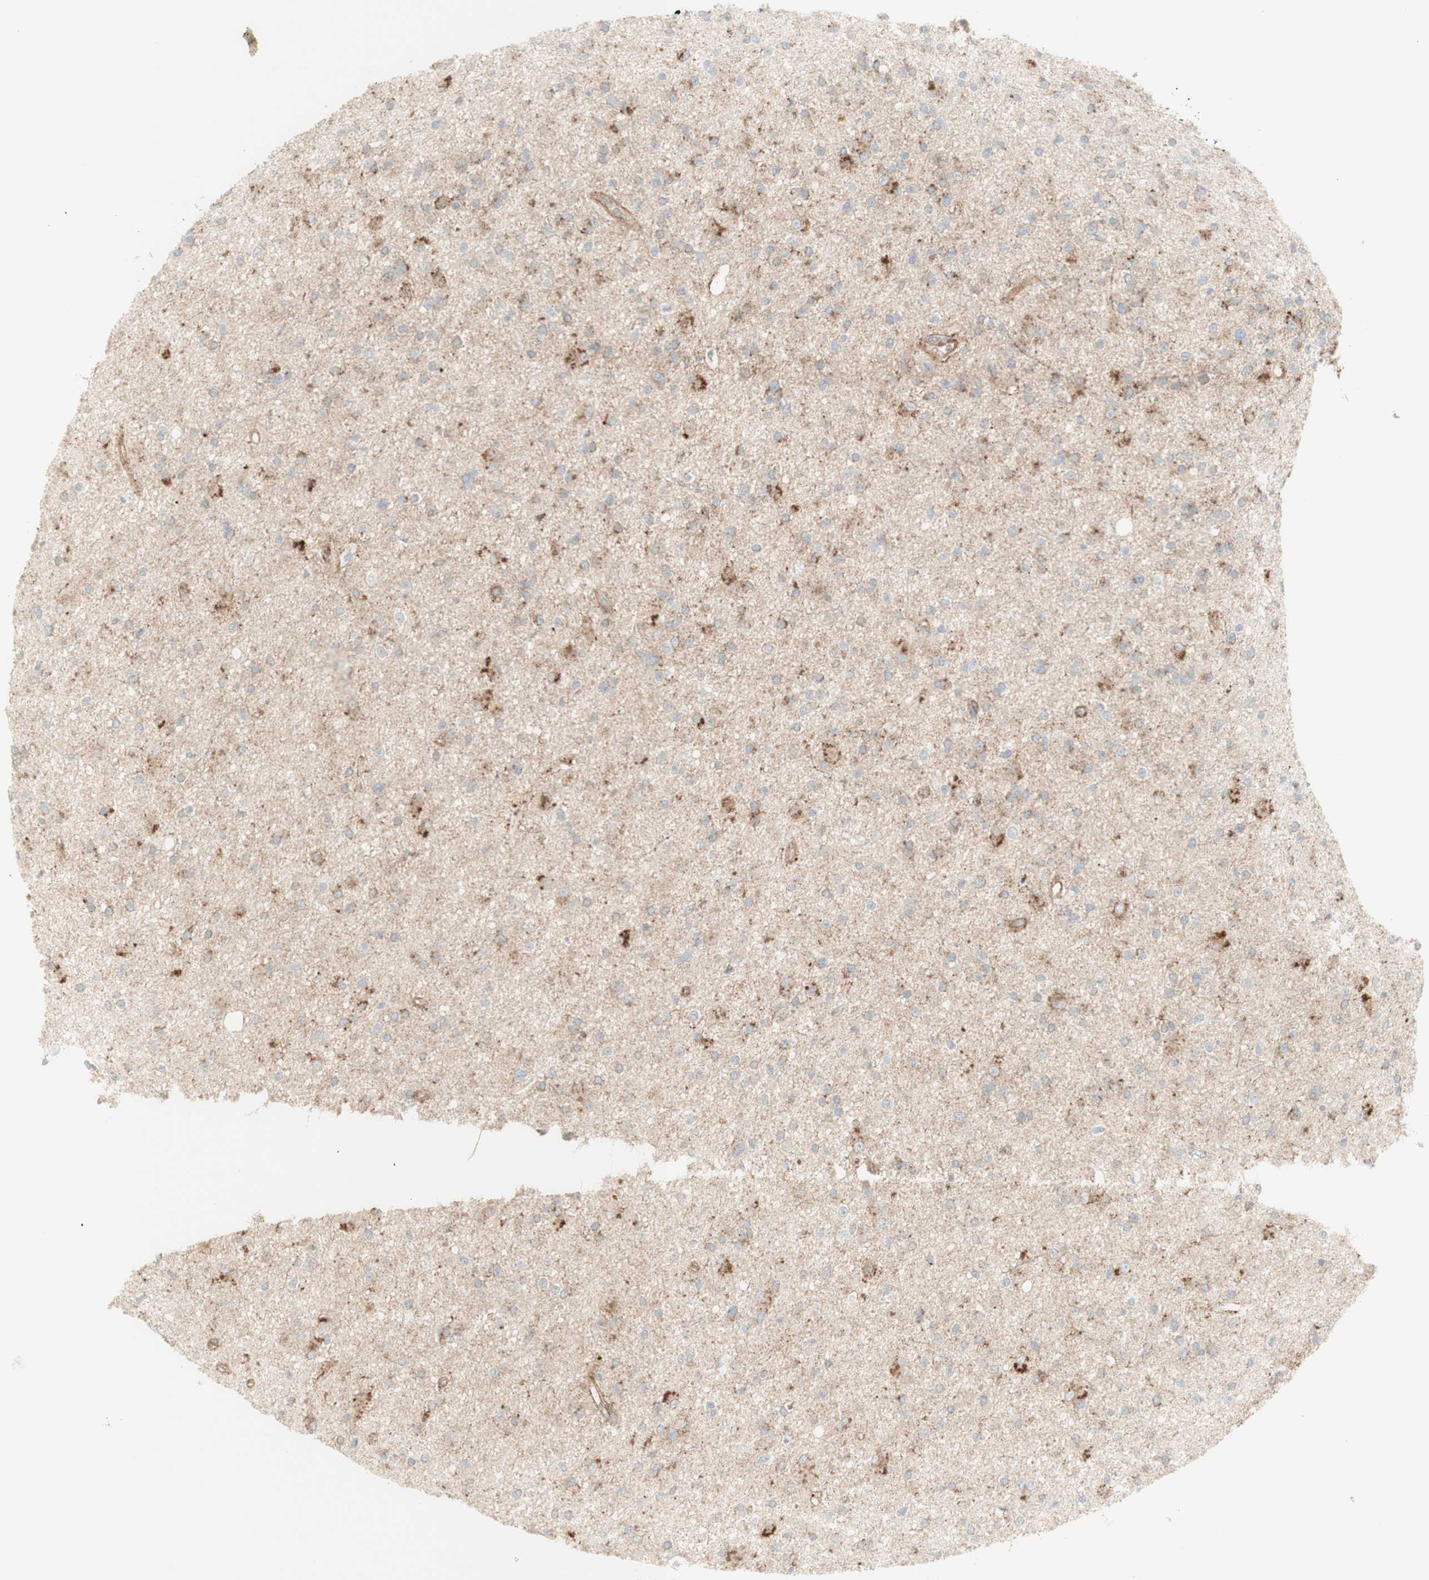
{"staining": {"intensity": "moderate", "quantity": "<25%", "location": "cytoplasmic/membranous"}, "tissue": "glioma", "cell_type": "Tumor cells", "image_type": "cancer", "snomed": [{"axis": "morphology", "description": "Glioma, malignant, High grade"}, {"axis": "topography", "description": "Brain"}], "caption": "Protein expression analysis of human glioma reveals moderate cytoplasmic/membranous positivity in about <25% of tumor cells.", "gene": "MYO6", "patient": {"sex": "male", "age": 33}}